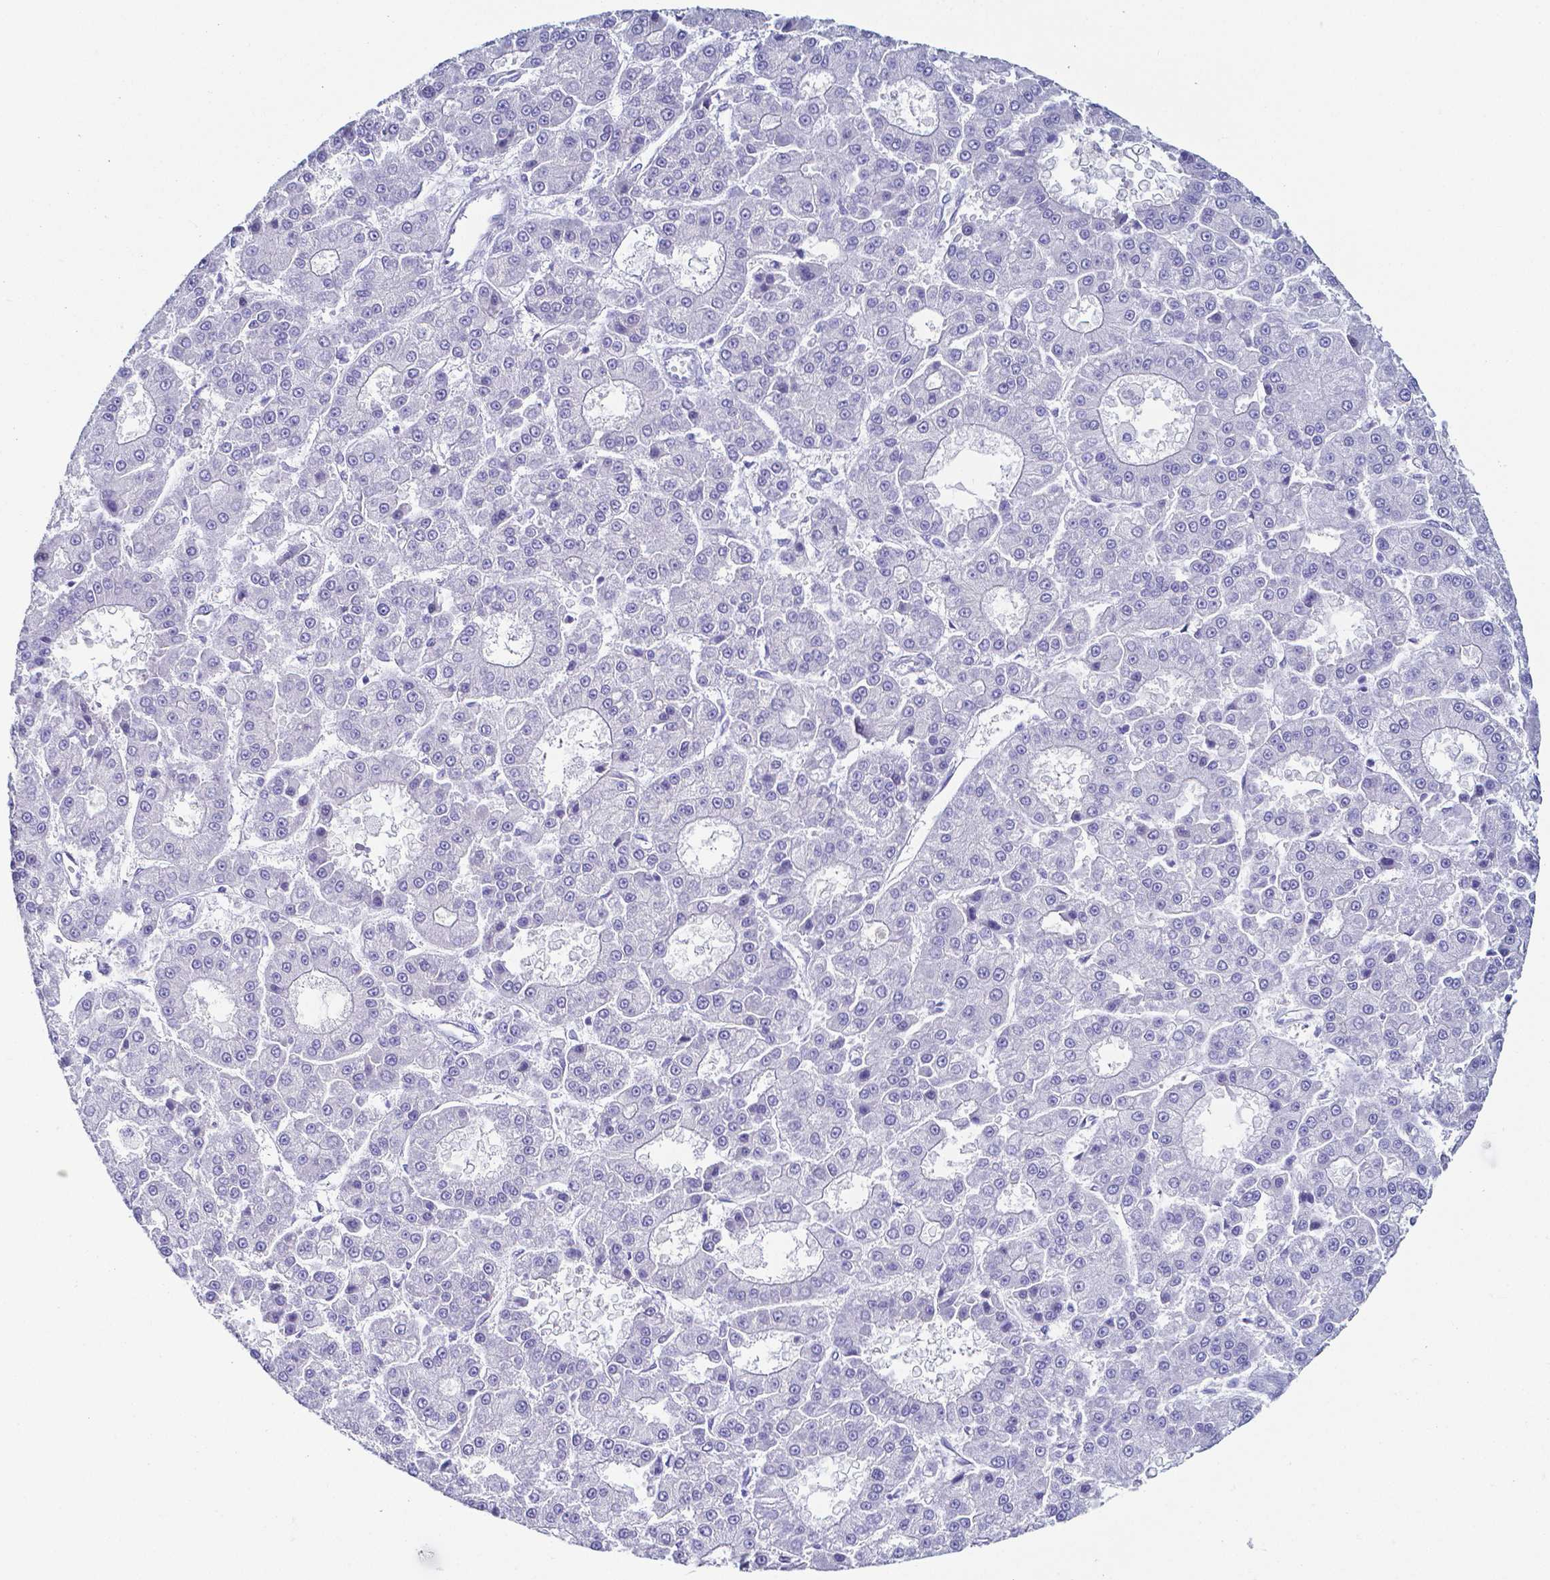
{"staining": {"intensity": "negative", "quantity": "none", "location": "none"}, "tissue": "liver cancer", "cell_type": "Tumor cells", "image_type": "cancer", "snomed": [{"axis": "morphology", "description": "Carcinoma, Hepatocellular, NOS"}, {"axis": "topography", "description": "Liver"}], "caption": "There is no significant positivity in tumor cells of liver cancer (hepatocellular carcinoma).", "gene": "FAM83G", "patient": {"sex": "male", "age": 70}}